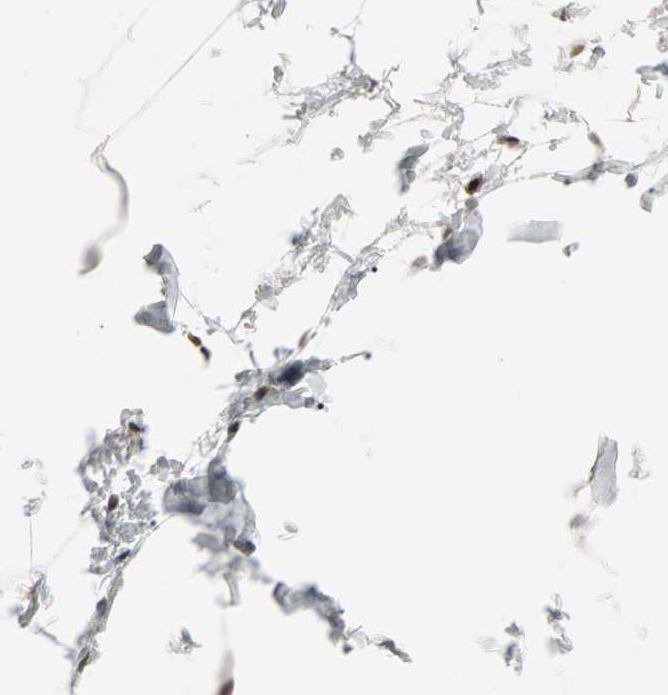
{"staining": {"intensity": "negative", "quantity": "none", "location": "none"}, "tissue": "soft tissue", "cell_type": "Chondrocytes", "image_type": "normal", "snomed": [{"axis": "morphology", "description": "Normal tissue, NOS"}, {"axis": "topography", "description": "Soft tissue"}], "caption": "Protein analysis of unremarkable soft tissue exhibits no significant positivity in chondrocytes.", "gene": "PNKP", "patient": {"sex": "male", "age": 26}}